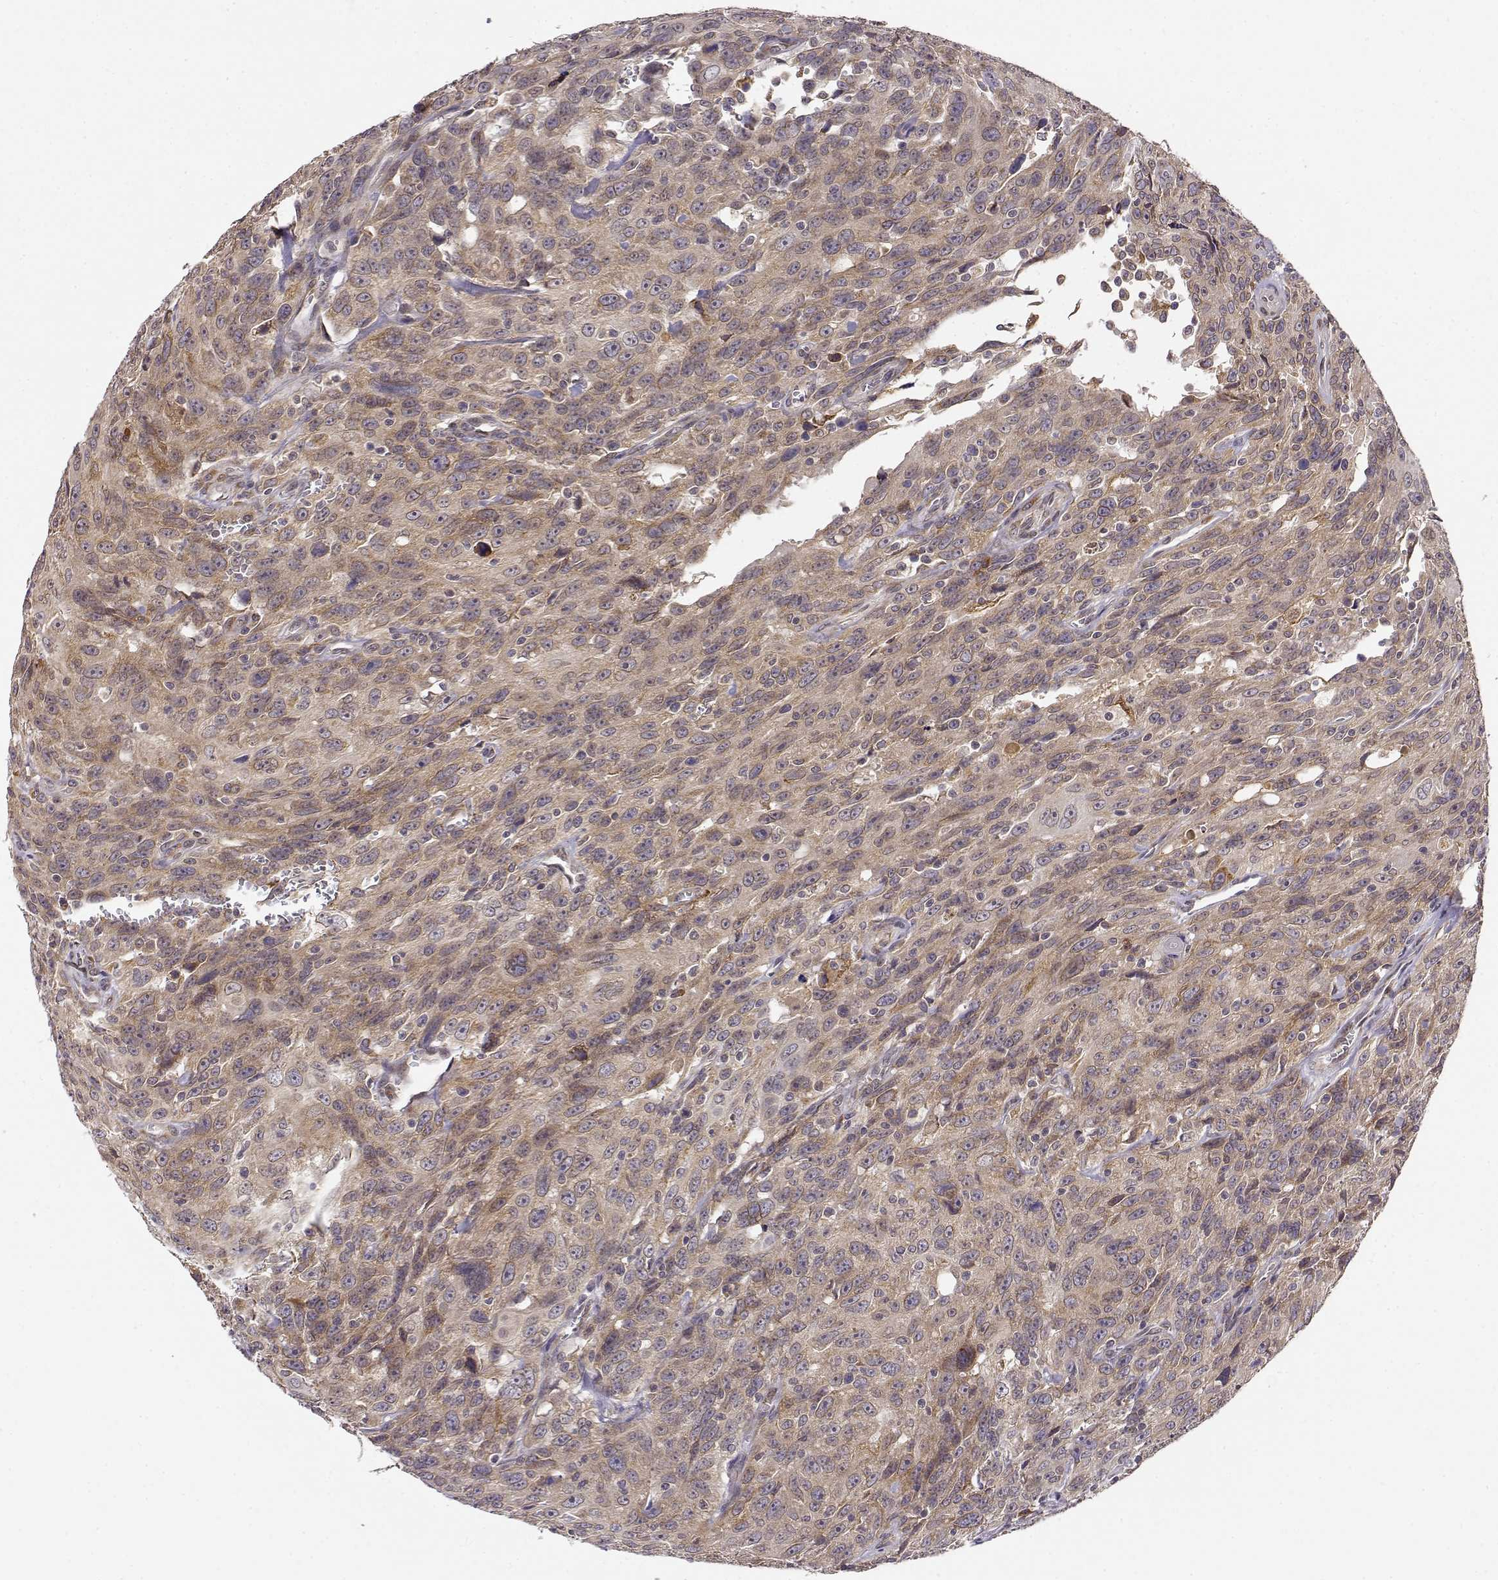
{"staining": {"intensity": "moderate", "quantity": ">75%", "location": "cytoplasmic/membranous"}, "tissue": "urothelial cancer", "cell_type": "Tumor cells", "image_type": "cancer", "snomed": [{"axis": "morphology", "description": "Urothelial carcinoma, NOS"}, {"axis": "morphology", "description": "Urothelial carcinoma, High grade"}, {"axis": "topography", "description": "Urinary bladder"}], "caption": "Tumor cells display medium levels of moderate cytoplasmic/membranous positivity in about >75% of cells in human urothelial cancer.", "gene": "ERGIC2", "patient": {"sex": "female", "age": 73}}